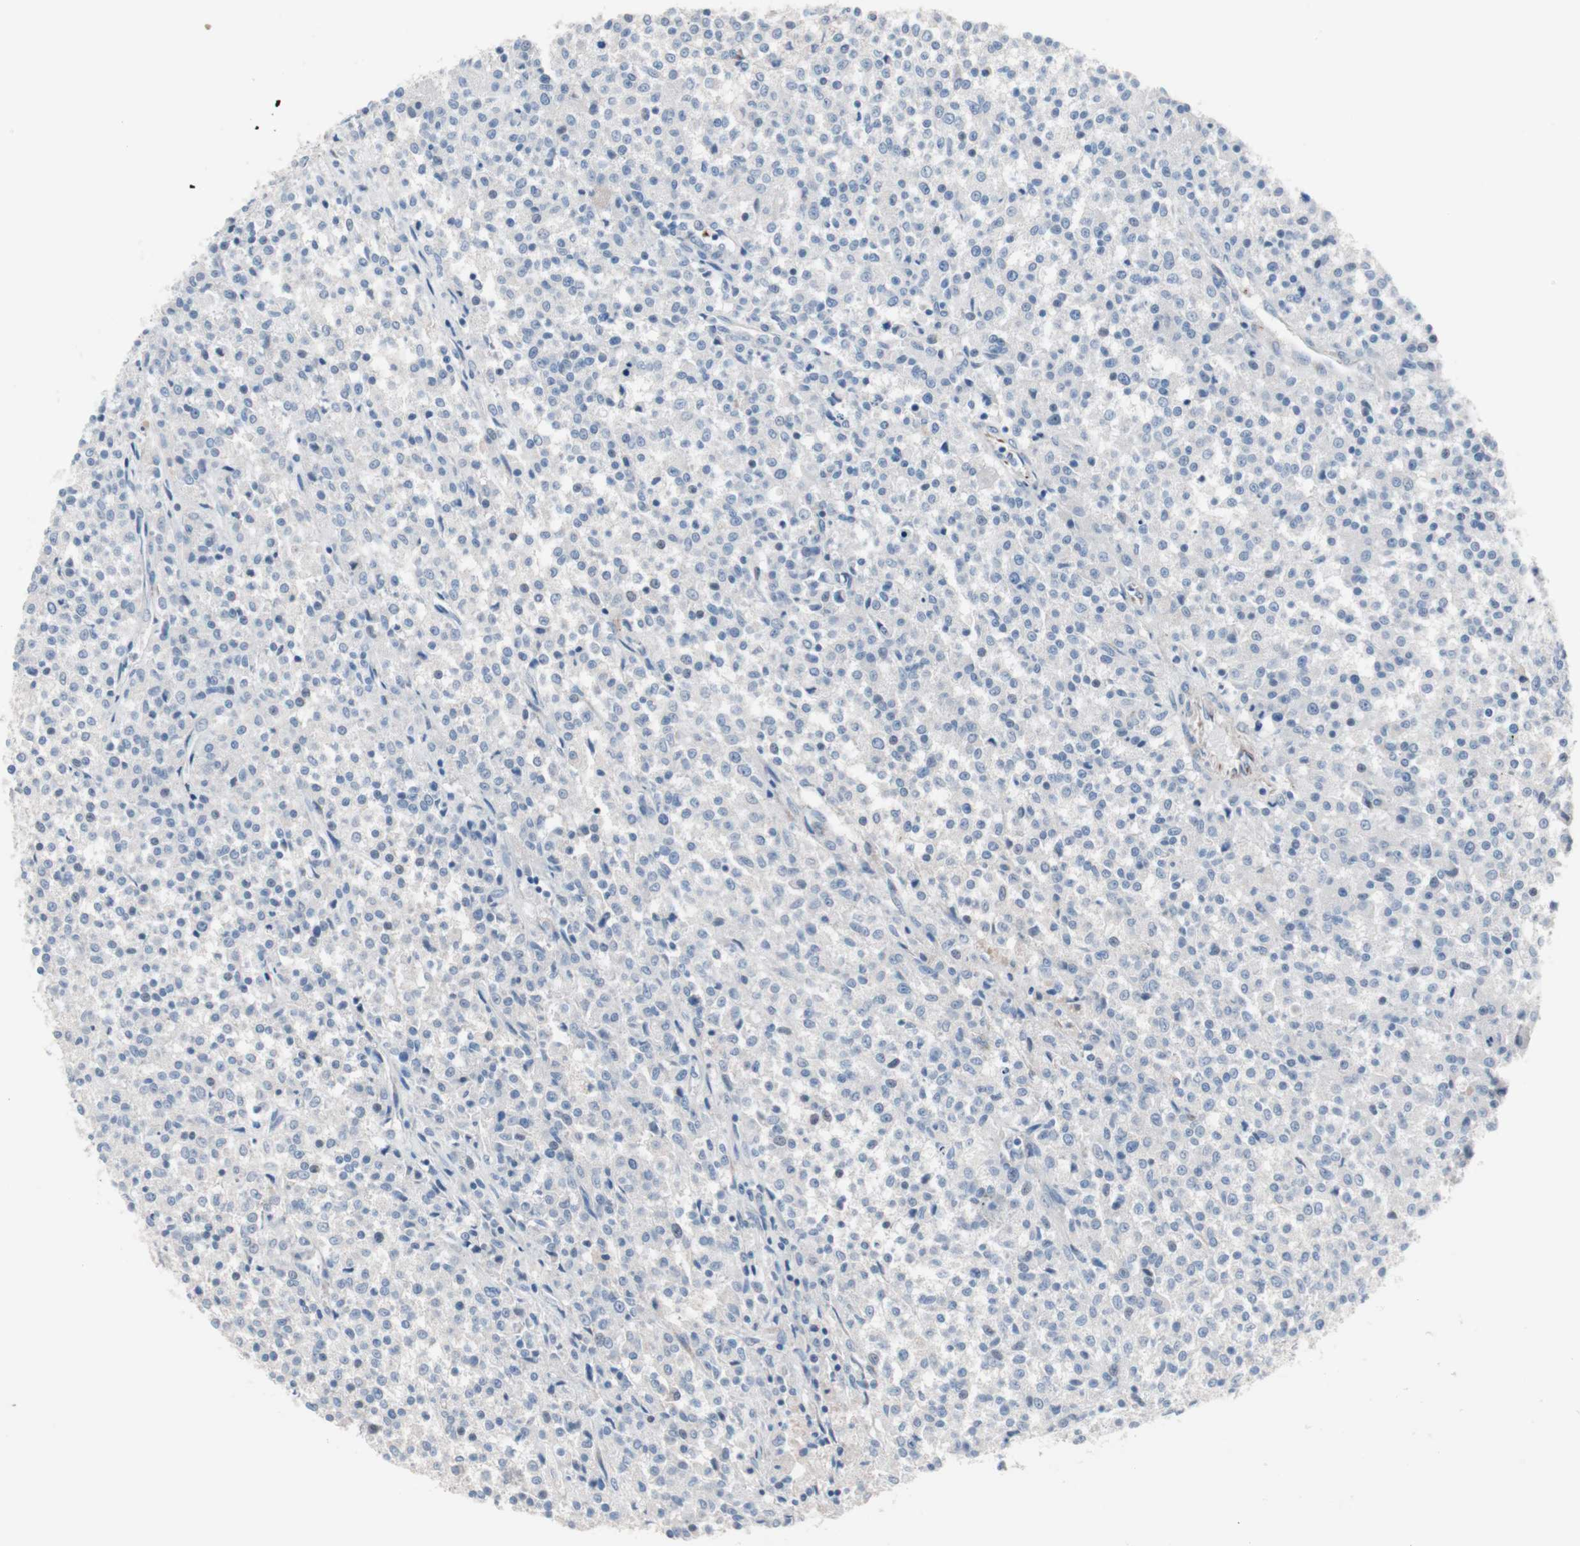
{"staining": {"intensity": "negative", "quantity": "none", "location": "none"}, "tissue": "testis cancer", "cell_type": "Tumor cells", "image_type": "cancer", "snomed": [{"axis": "morphology", "description": "Seminoma, NOS"}, {"axis": "topography", "description": "Testis"}], "caption": "DAB (3,3'-diaminobenzidine) immunohistochemical staining of human seminoma (testis) reveals no significant positivity in tumor cells. (DAB IHC visualized using brightfield microscopy, high magnification).", "gene": "ULBP1", "patient": {"sex": "male", "age": 59}}